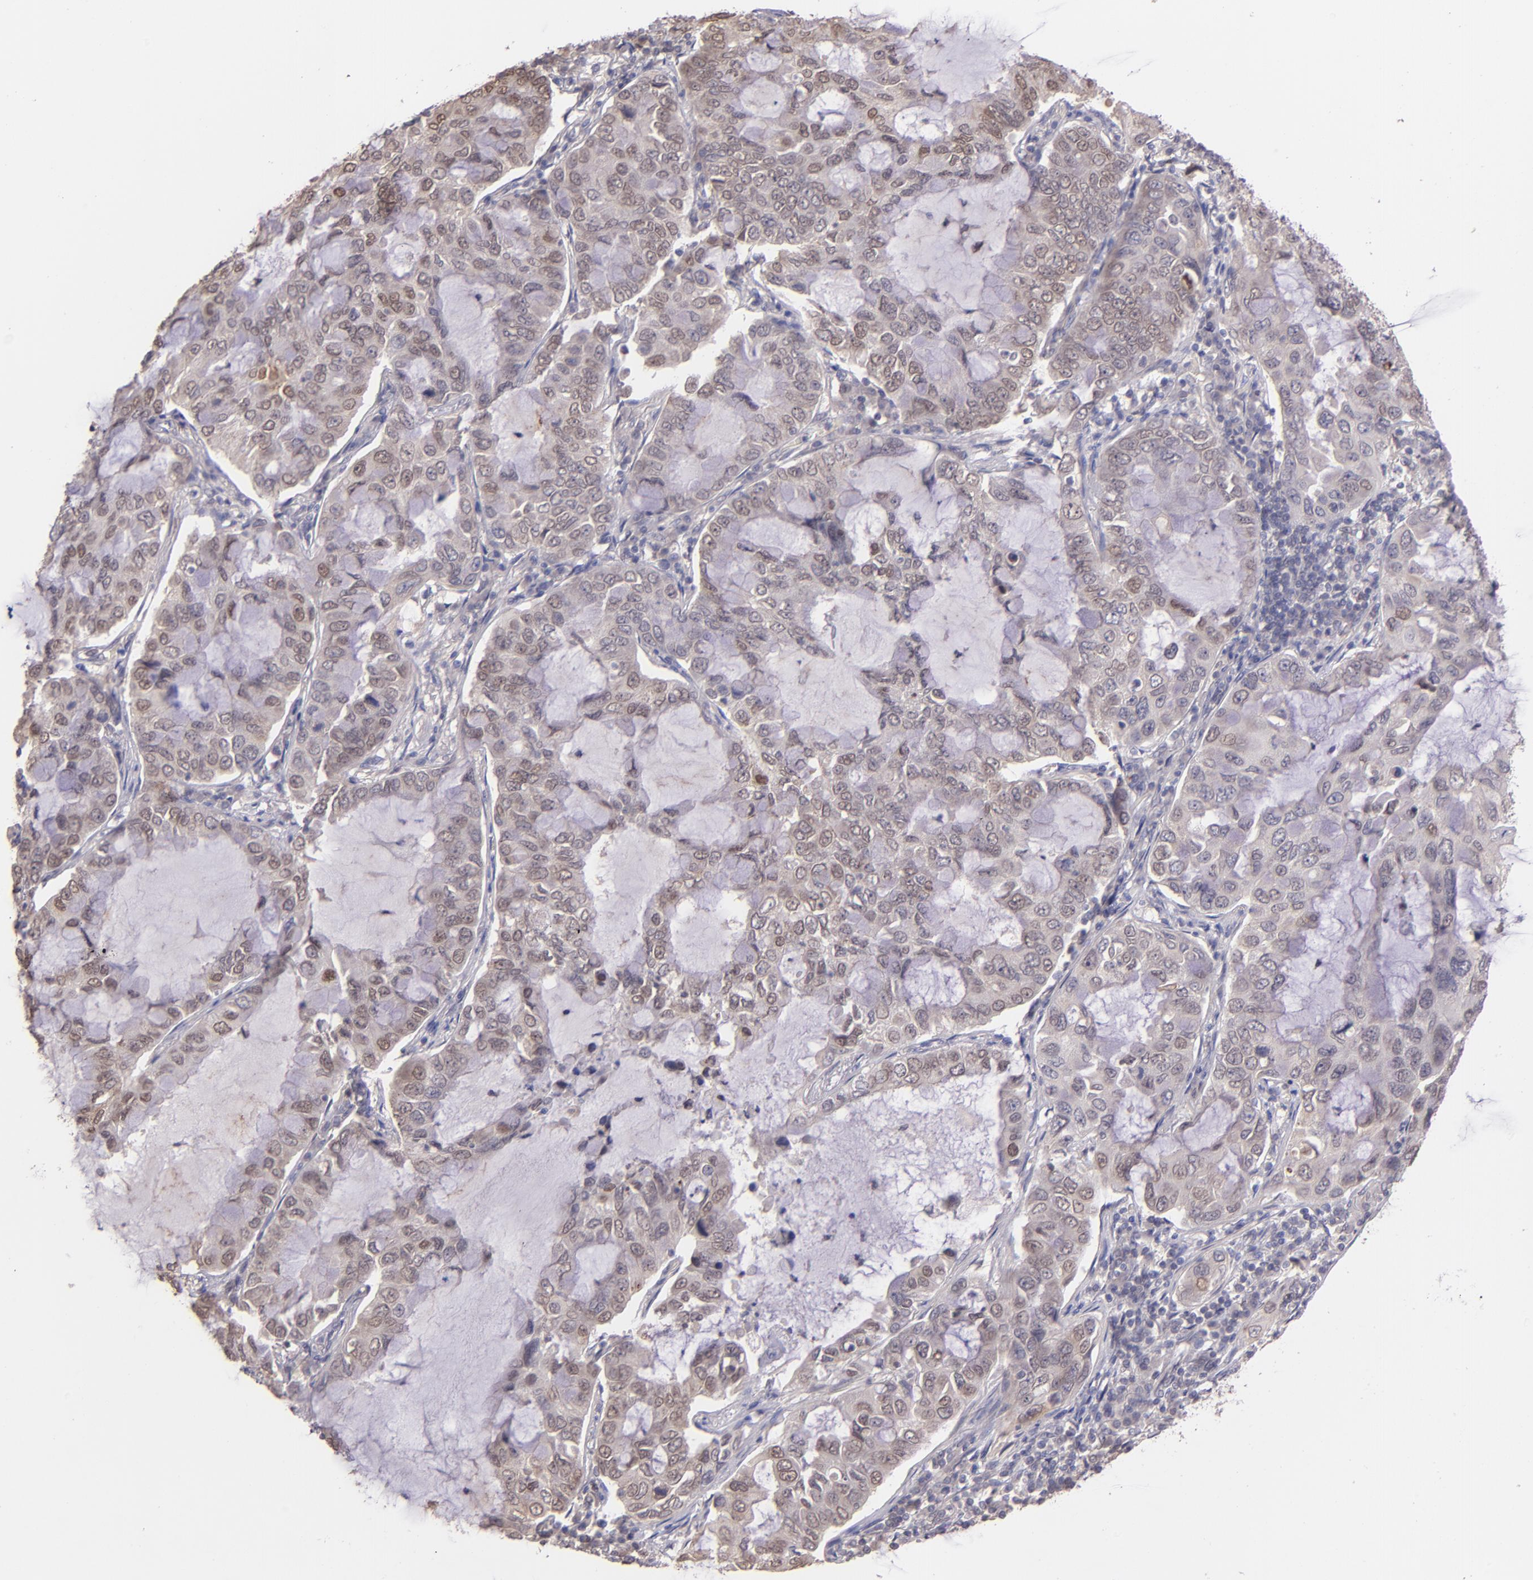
{"staining": {"intensity": "weak", "quantity": "25%-75%", "location": "cytoplasmic/membranous"}, "tissue": "lung cancer", "cell_type": "Tumor cells", "image_type": "cancer", "snomed": [{"axis": "morphology", "description": "Adenocarcinoma, NOS"}, {"axis": "topography", "description": "Lung"}], "caption": "Adenocarcinoma (lung) was stained to show a protein in brown. There is low levels of weak cytoplasmic/membranous positivity in about 25%-75% of tumor cells. The staining was performed using DAB to visualize the protein expression in brown, while the nuclei were stained in blue with hematoxylin (Magnification: 20x).", "gene": "NUP62CL", "patient": {"sex": "male", "age": 64}}